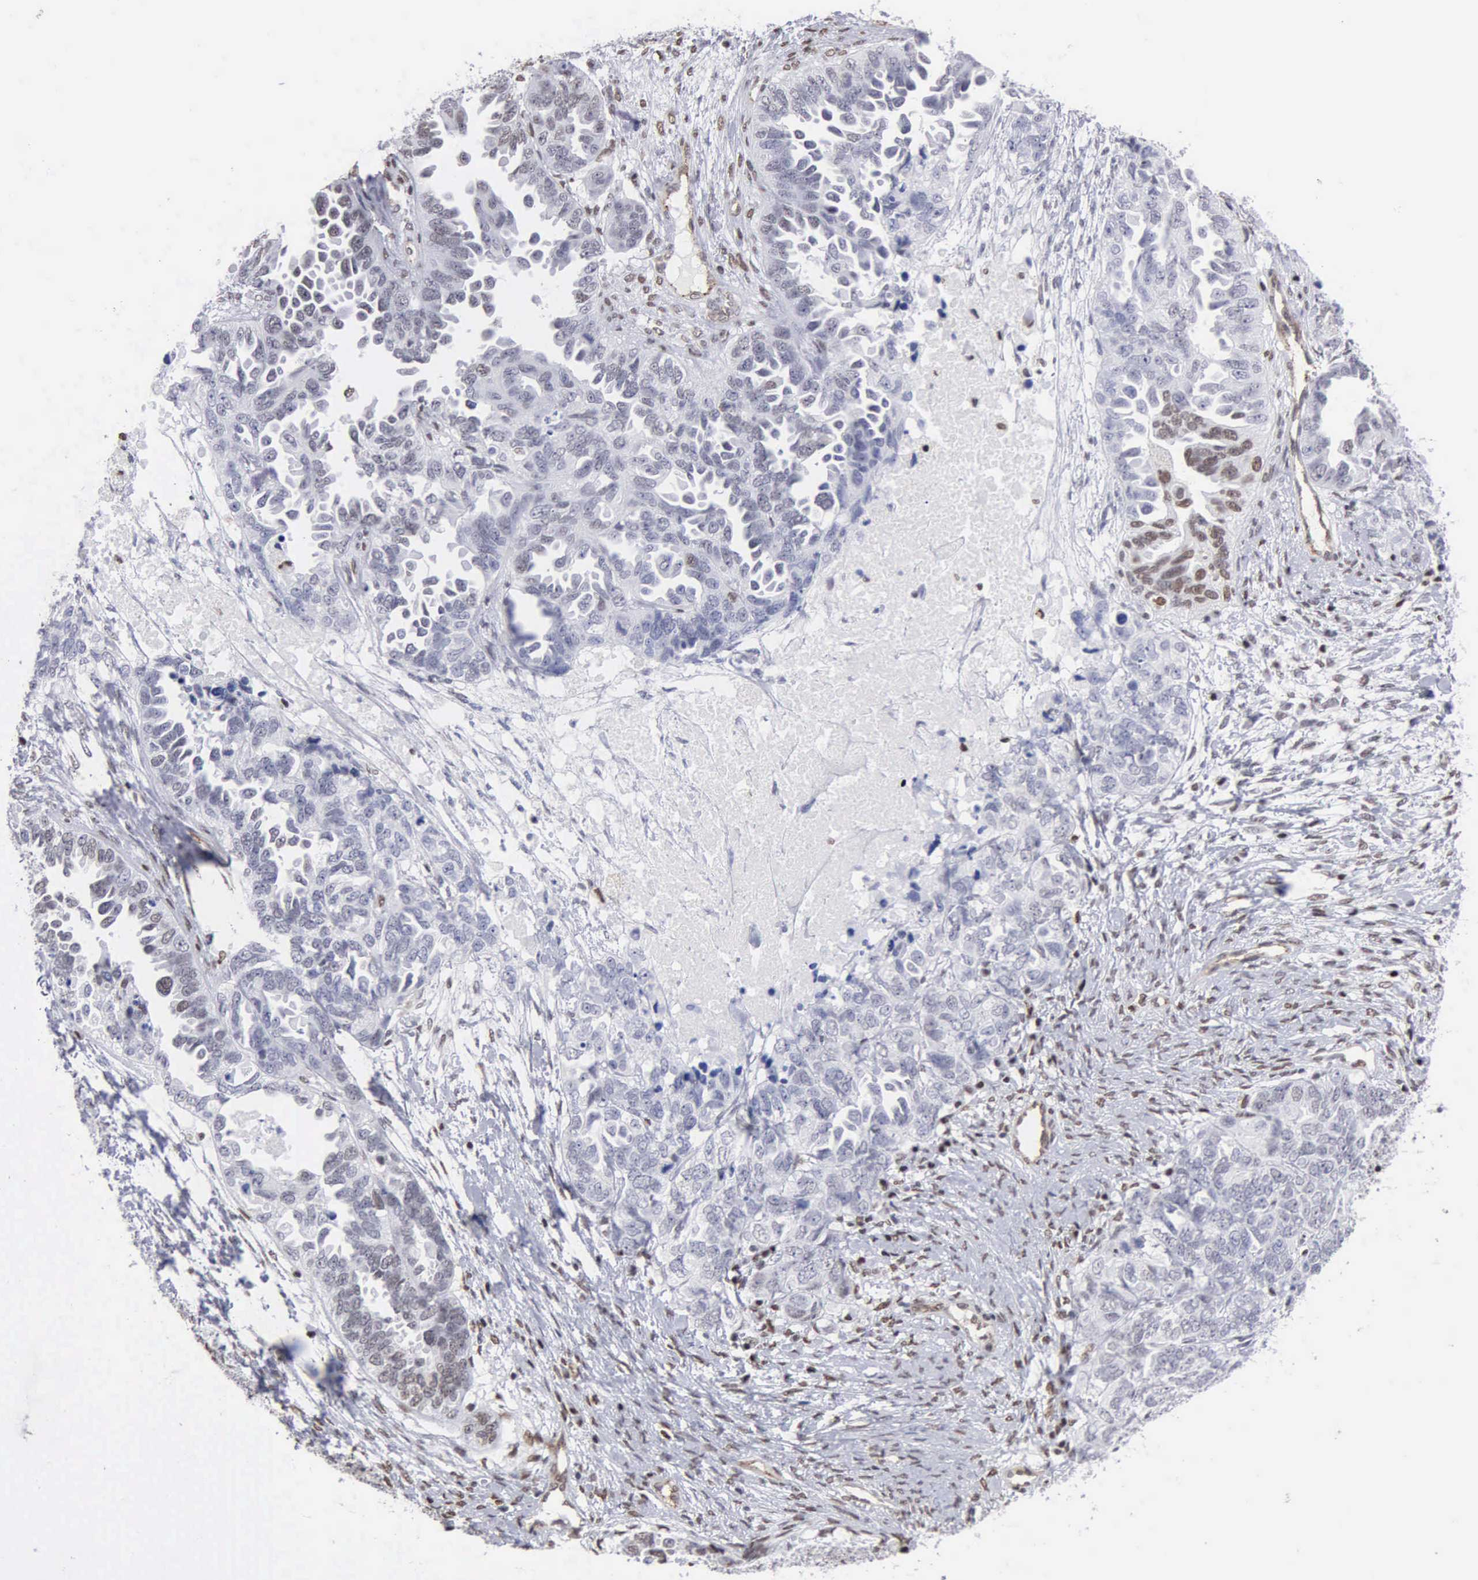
{"staining": {"intensity": "moderate", "quantity": "25%-75%", "location": "nuclear"}, "tissue": "ovarian cancer", "cell_type": "Tumor cells", "image_type": "cancer", "snomed": [{"axis": "morphology", "description": "Cystadenocarcinoma, serous, NOS"}, {"axis": "topography", "description": "Ovary"}], "caption": "Protein expression analysis of ovarian cancer (serous cystadenocarcinoma) demonstrates moderate nuclear positivity in about 25%-75% of tumor cells.", "gene": "CCNG1", "patient": {"sex": "female", "age": 82}}